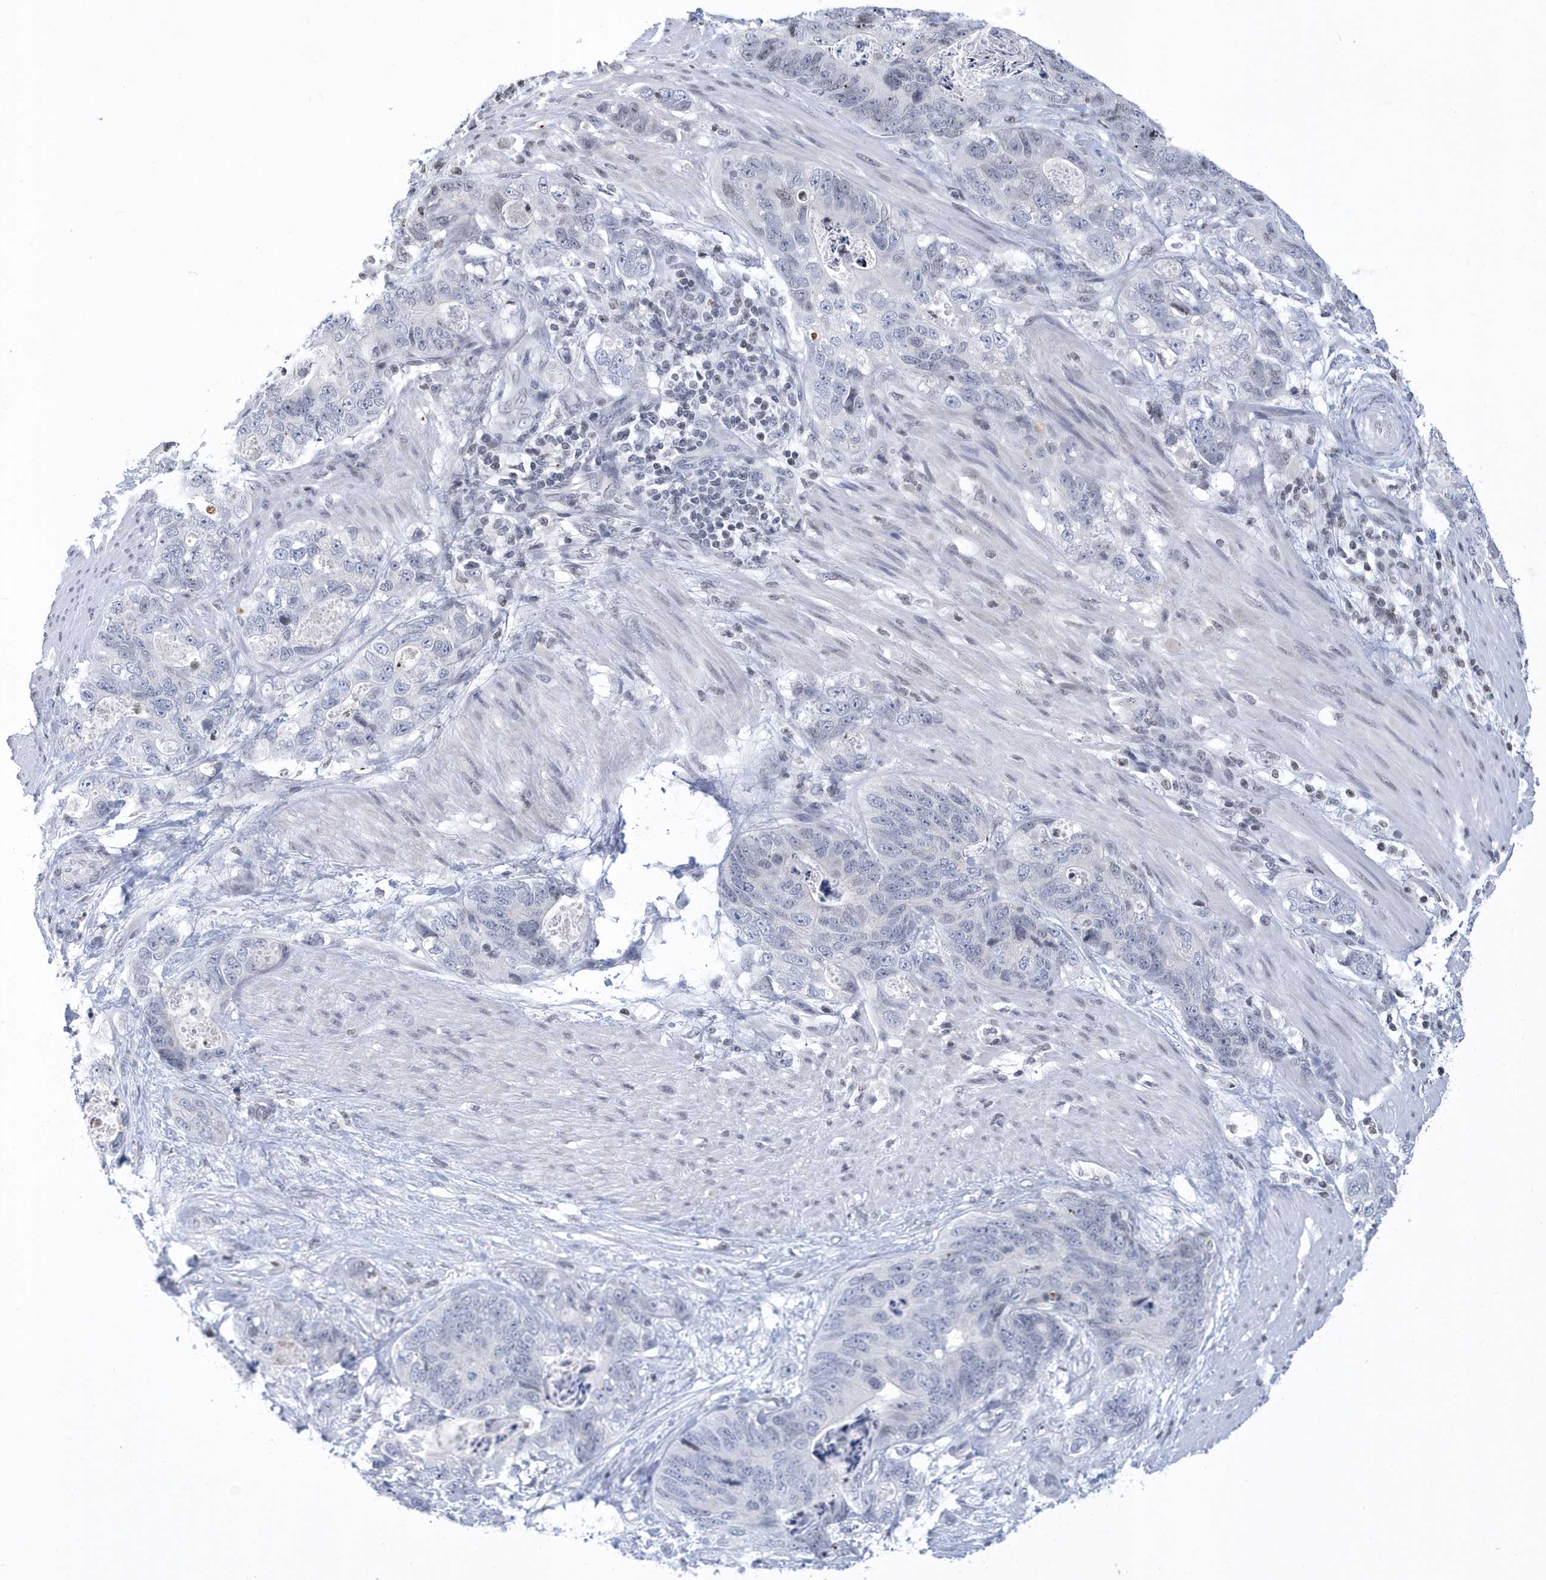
{"staining": {"intensity": "negative", "quantity": "none", "location": "none"}, "tissue": "stomach cancer", "cell_type": "Tumor cells", "image_type": "cancer", "snomed": [{"axis": "morphology", "description": "Normal tissue, NOS"}, {"axis": "morphology", "description": "Adenocarcinoma, NOS"}, {"axis": "topography", "description": "Stomach"}], "caption": "Adenocarcinoma (stomach) was stained to show a protein in brown. There is no significant positivity in tumor cells. Brightfield microscopy of immunohistochemistry (IHC) stained with DAB (3,3'-diaminobenzidine) (brown) and hematoxylin (blue), captured at high magnification.", "gene": "VWA5B2", "patient": {"sex": "female", "age": 89}}